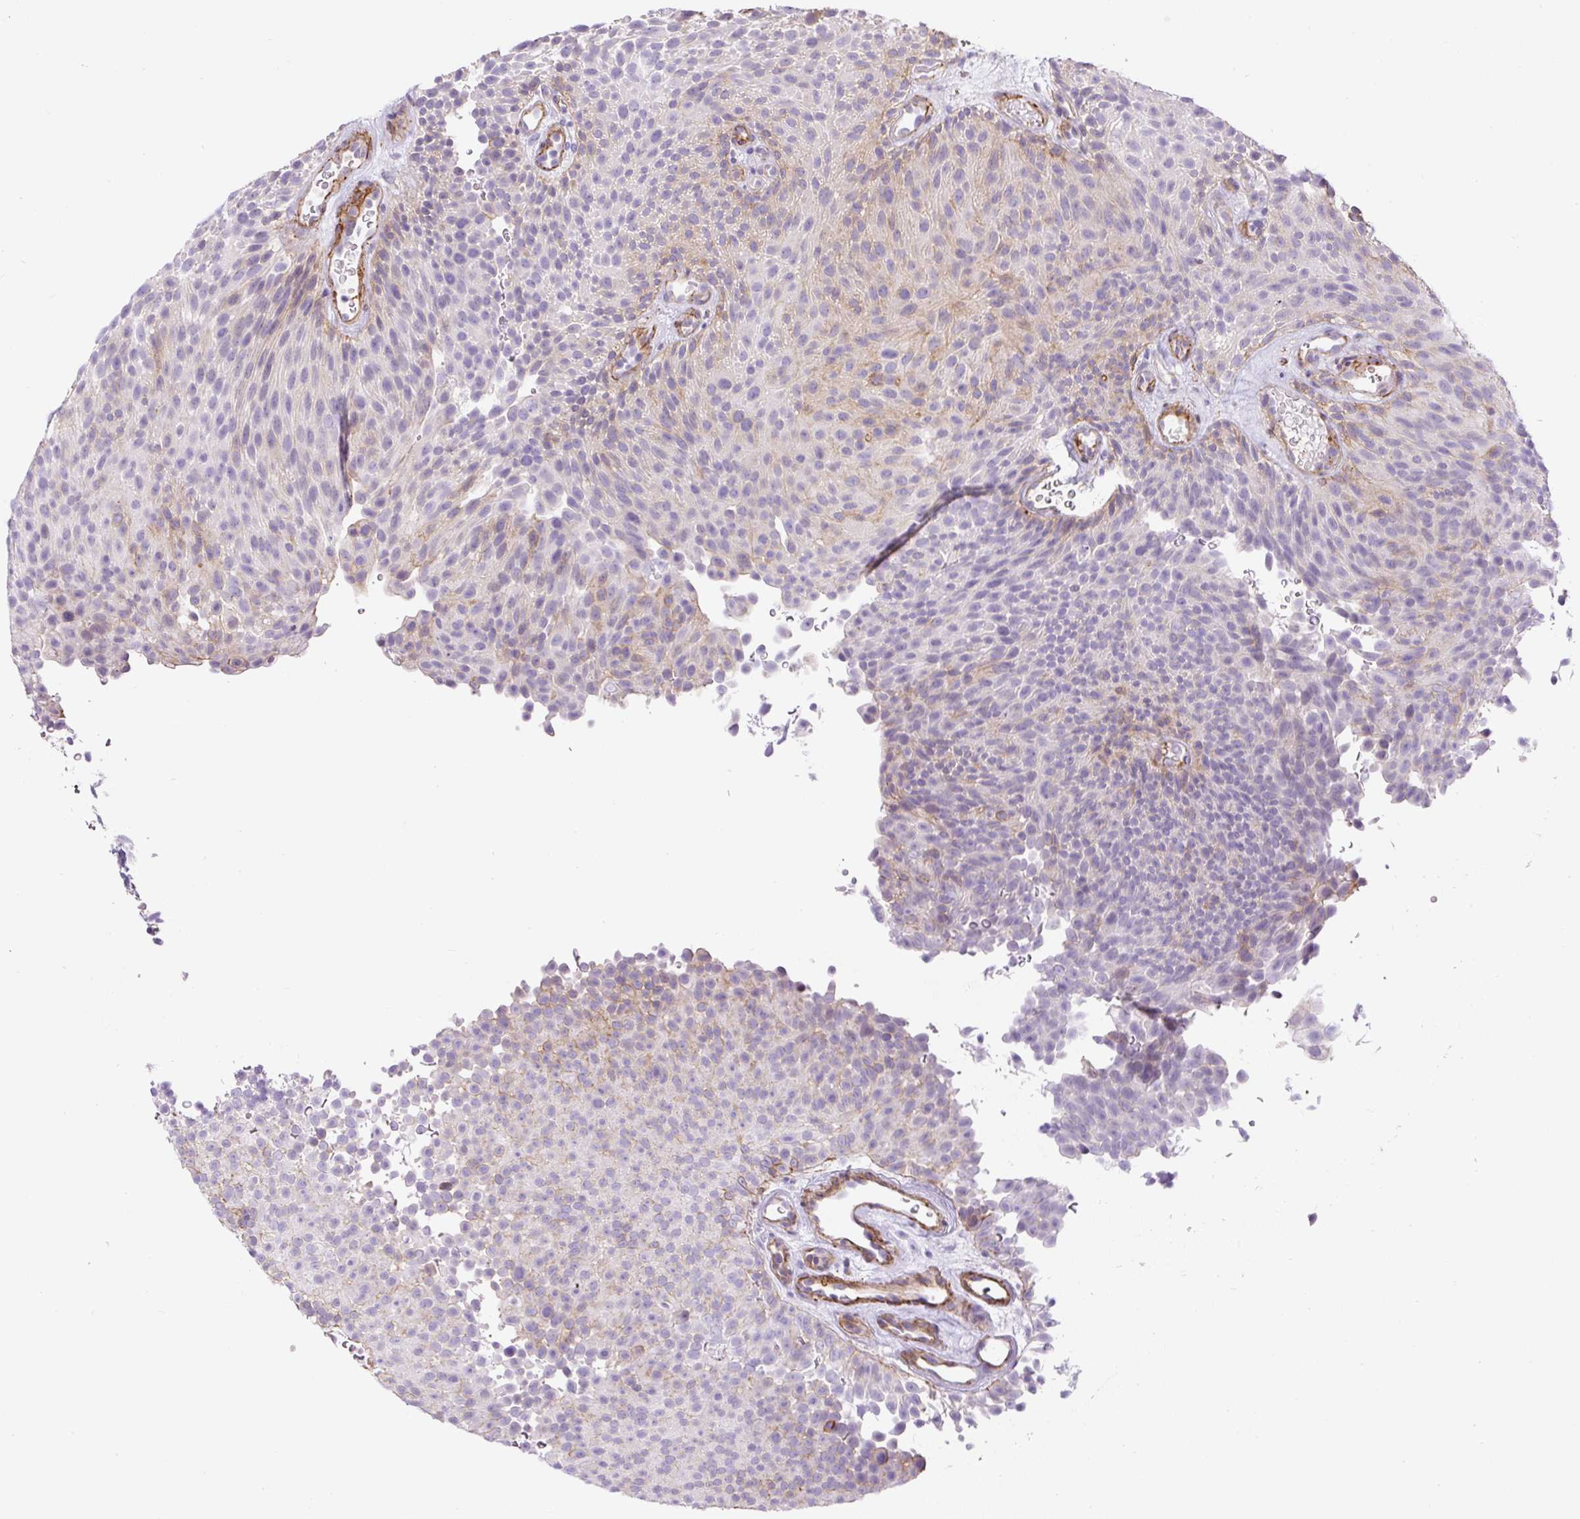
{"staining": {"intensity": "negative", "quantity": "none", "location": "none"}, "tissue": "urothelial cancer", "cell_type": "Tumor cells", "image_type": "cancer", "snomed": [{"axis": "morphology", "description": "Urothelial carcinoma, Low grade"}, {"axis": "topography", "description": "Urinary bladder"}], "caption": "Tumor cells show no significant staining in urothelial carcinoma (low-grade). (Immunohistochemistry (ihc), brightfield microscopy, high magnification).", "gene": "B3GALT5", "patient": {"sex": "male", "age": 78}}